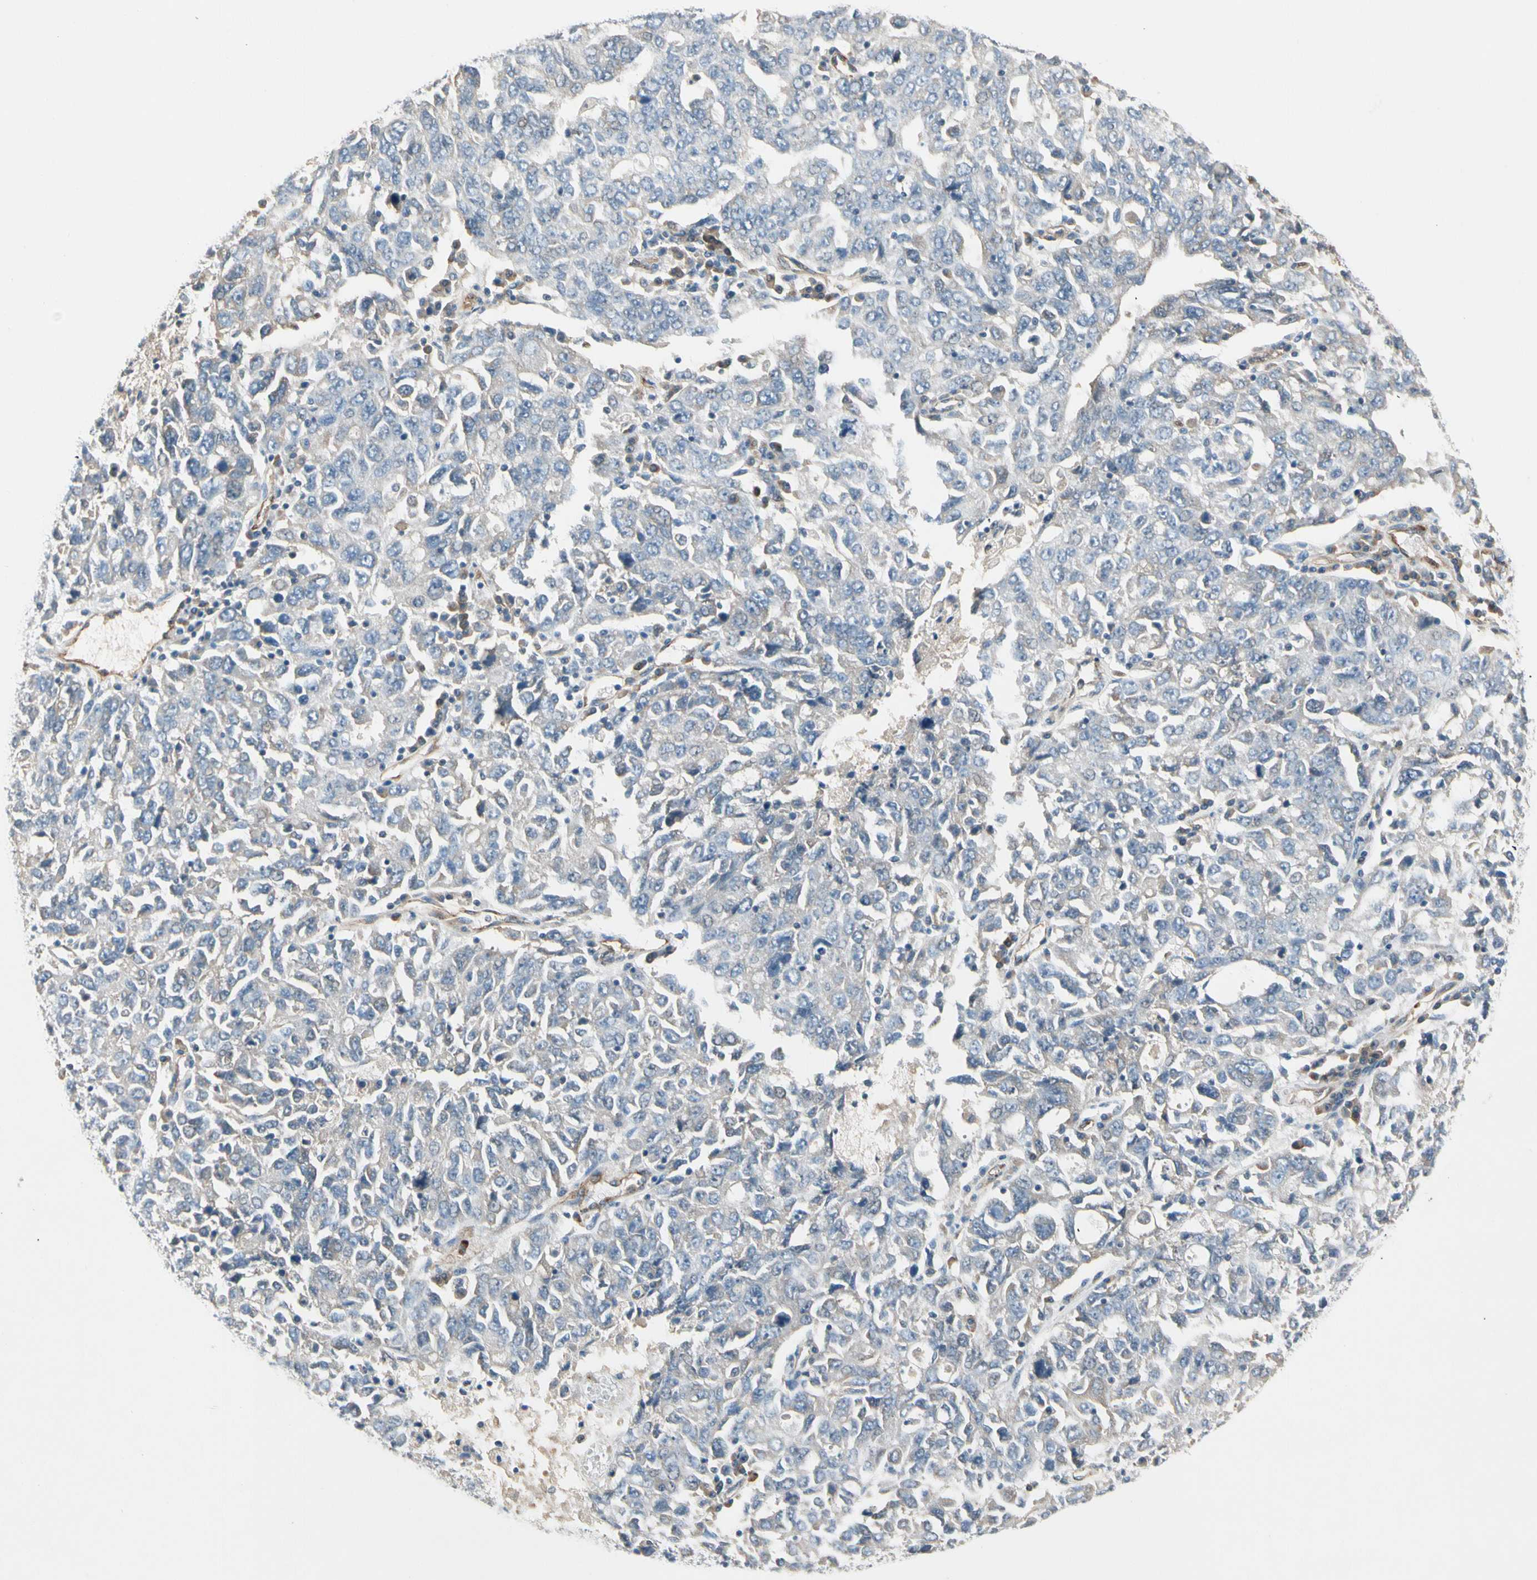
{"staining": {"intensity": "negative", "quantity": "none", "location": "none"}, "tissue": "ovarian cancer", "cell_type": "Tumor cells", "image_type": "cancer", "snomed": [{"axis": "morphology", "description": "Carcinoma, endometroid"}, {"axis": "topography", "description": "Ovary"}], "caption": "A high-resolution histopathology image shows immunohistochemistry (IHC) staining of endometroid carcinoma (ovarian), which displays no significant expression in tumor cells. (DAB (3,3'-diaminobenzidine) immunohistochemistry (IHC) visualized using brightfield microscopy, high magnification).", "gene": "CD93", "patient": {"sex": "female", "age": 62}}